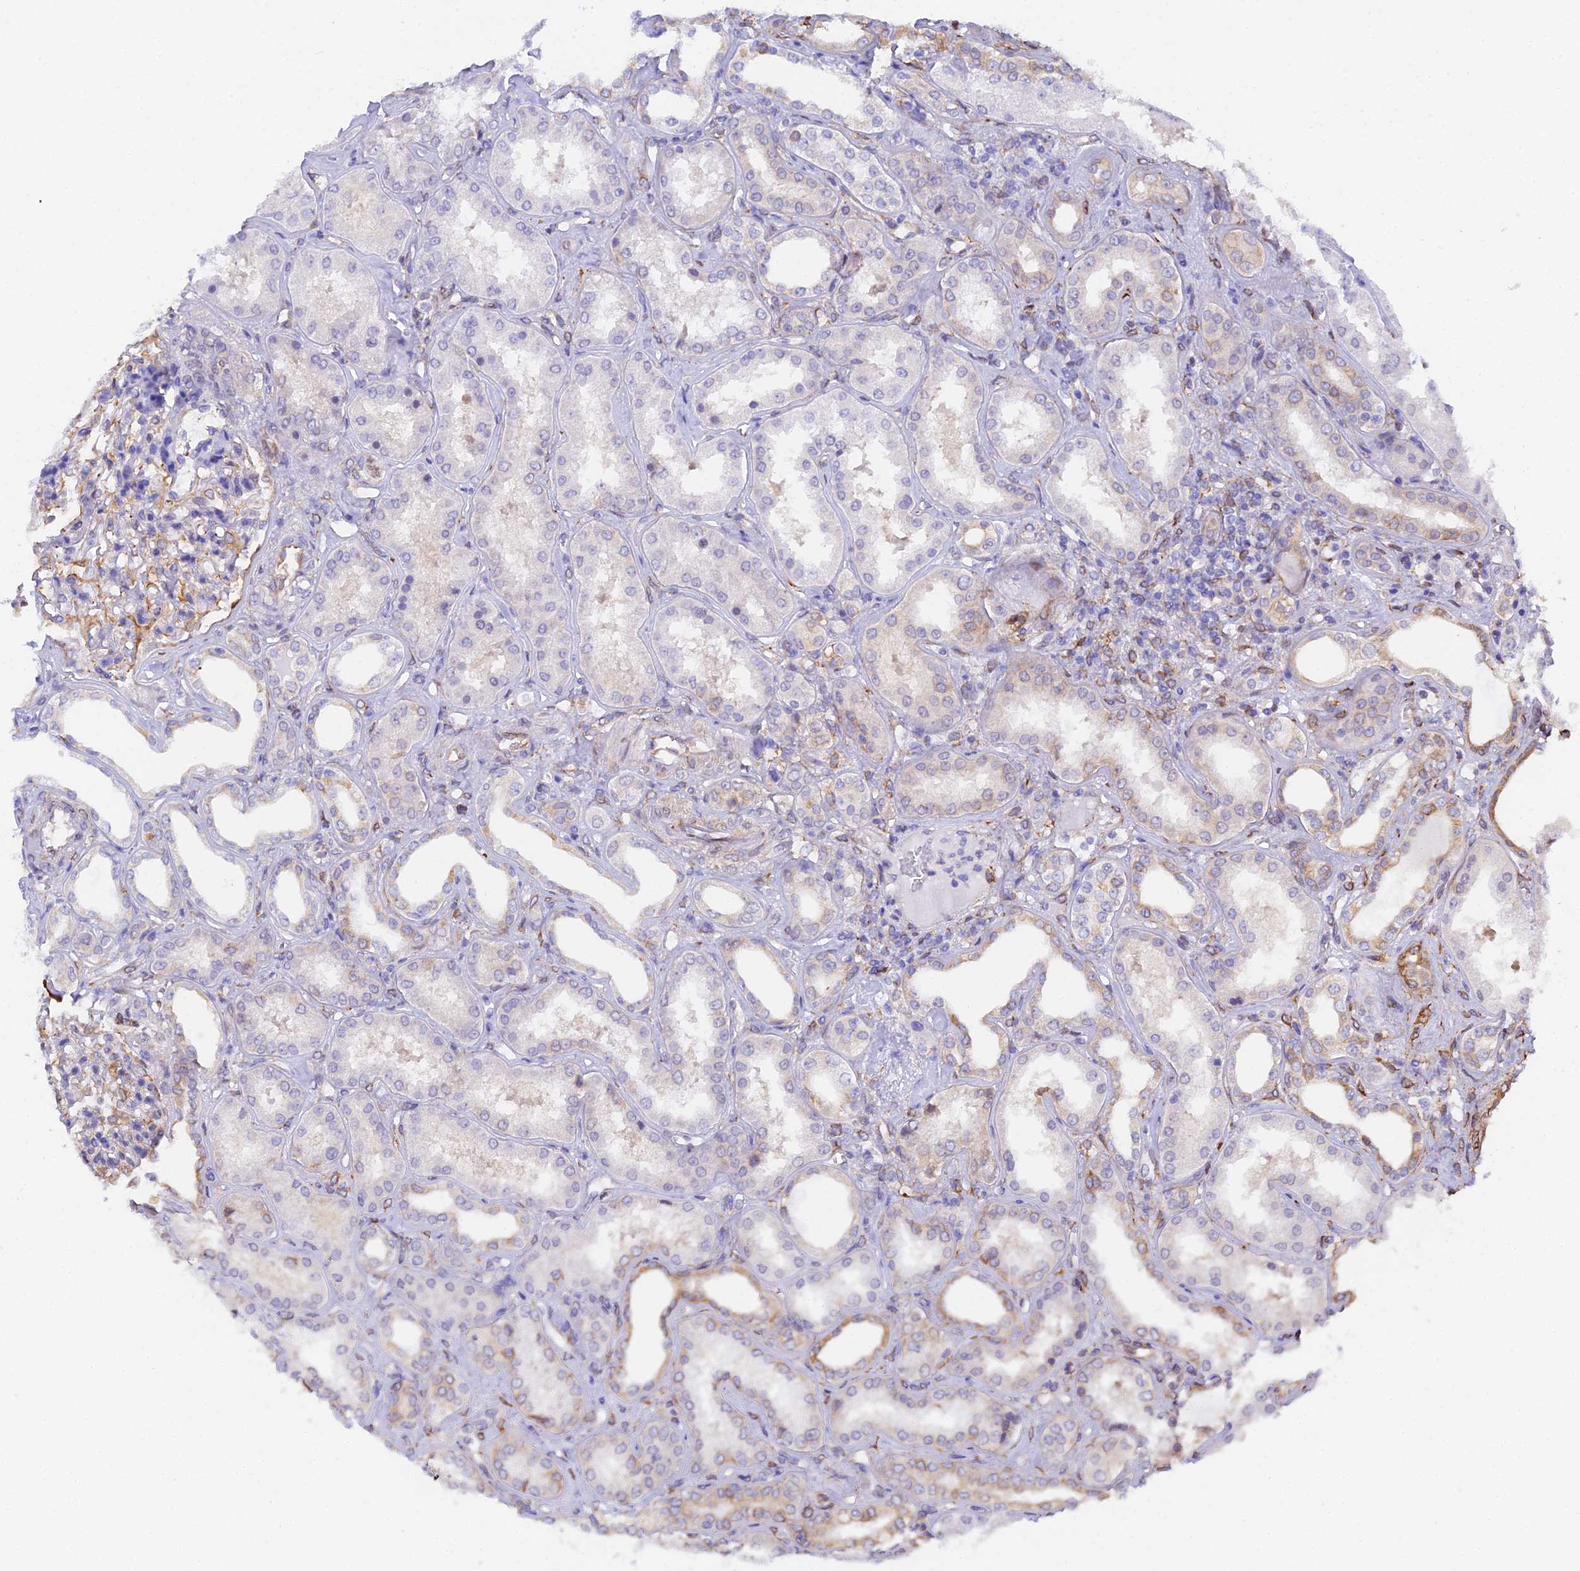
{"staining": {"intensity": "weak", "quantity": "<25%", "location": "cytoplasmic/membranous"}, "tissue": "kidney", "cell_type": "Cells in glomeruli", "image_type": "normal", "snomed": [{"axis": "morphology", "description": "Normal tissue, NOS"}, {"axis": "topography", "description": "Kidney"}], "caption": "Immunohistochemistry (IHC) image of normal kidney: kidney stained with DAB displays no significant protein staining in cells in glomeruli.", "gene": "MXRA7", "patient": {"sex": "female", "age": 56}}